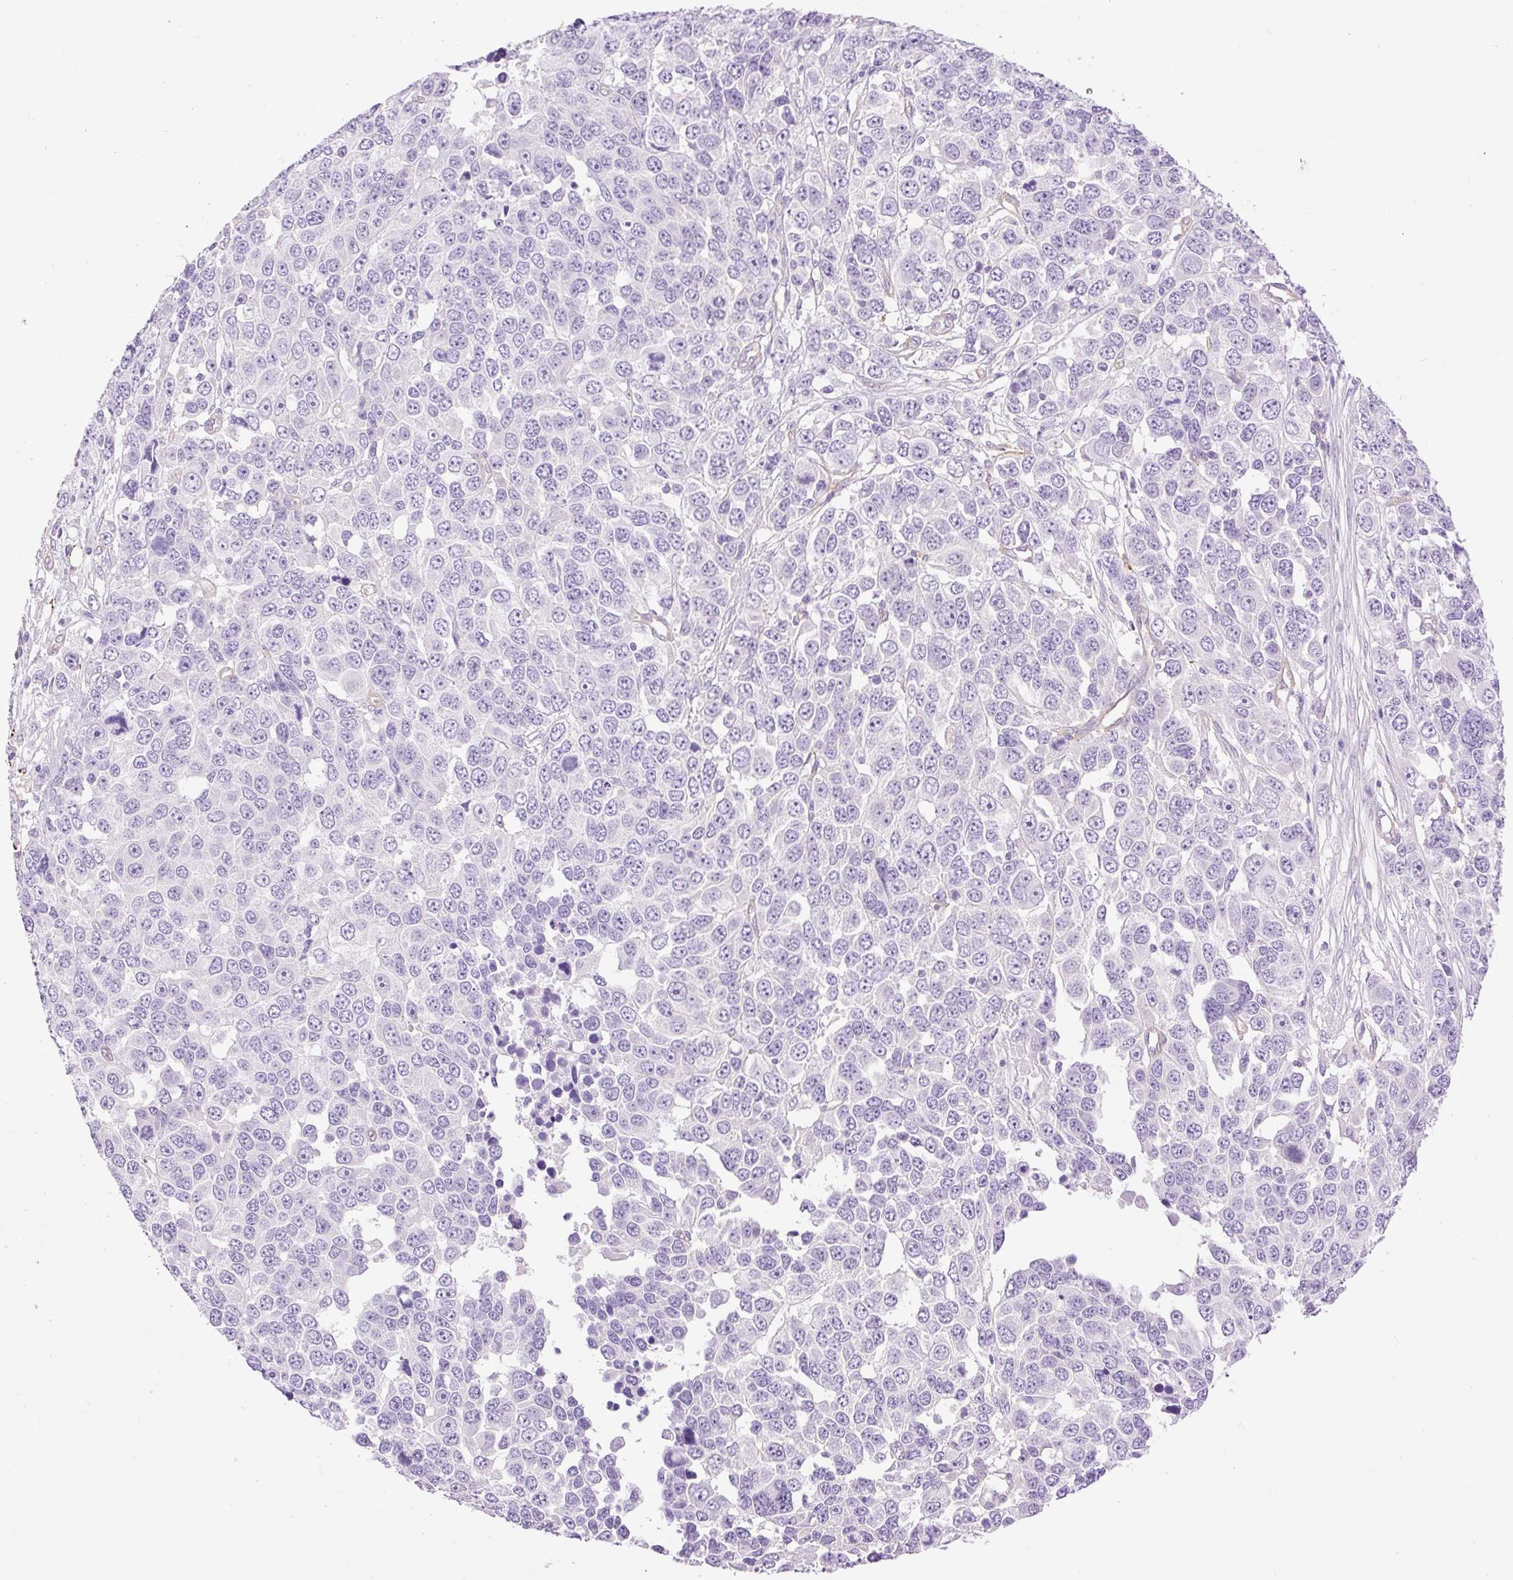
{"staining": {"intensity": "negative", "quantity": "none", "location": "none"}, "tissue": "ovarian cancer", "cell_type": "Tumor cells", "image_type": "cancer", "snomed": [{"axis": "morphology", "description": "Cystadenocarcinoma, serous, NOS"}, {"axis": "topography", "description": "Ovary"}], "caption": "This is an immunohistochemistry (IHC) micrograph of ovarian serous cystadenocarcinoma. There is no staining in tumor cells.", "gene": "EHD3", "patient": {"sex": "female", "age": 76}}